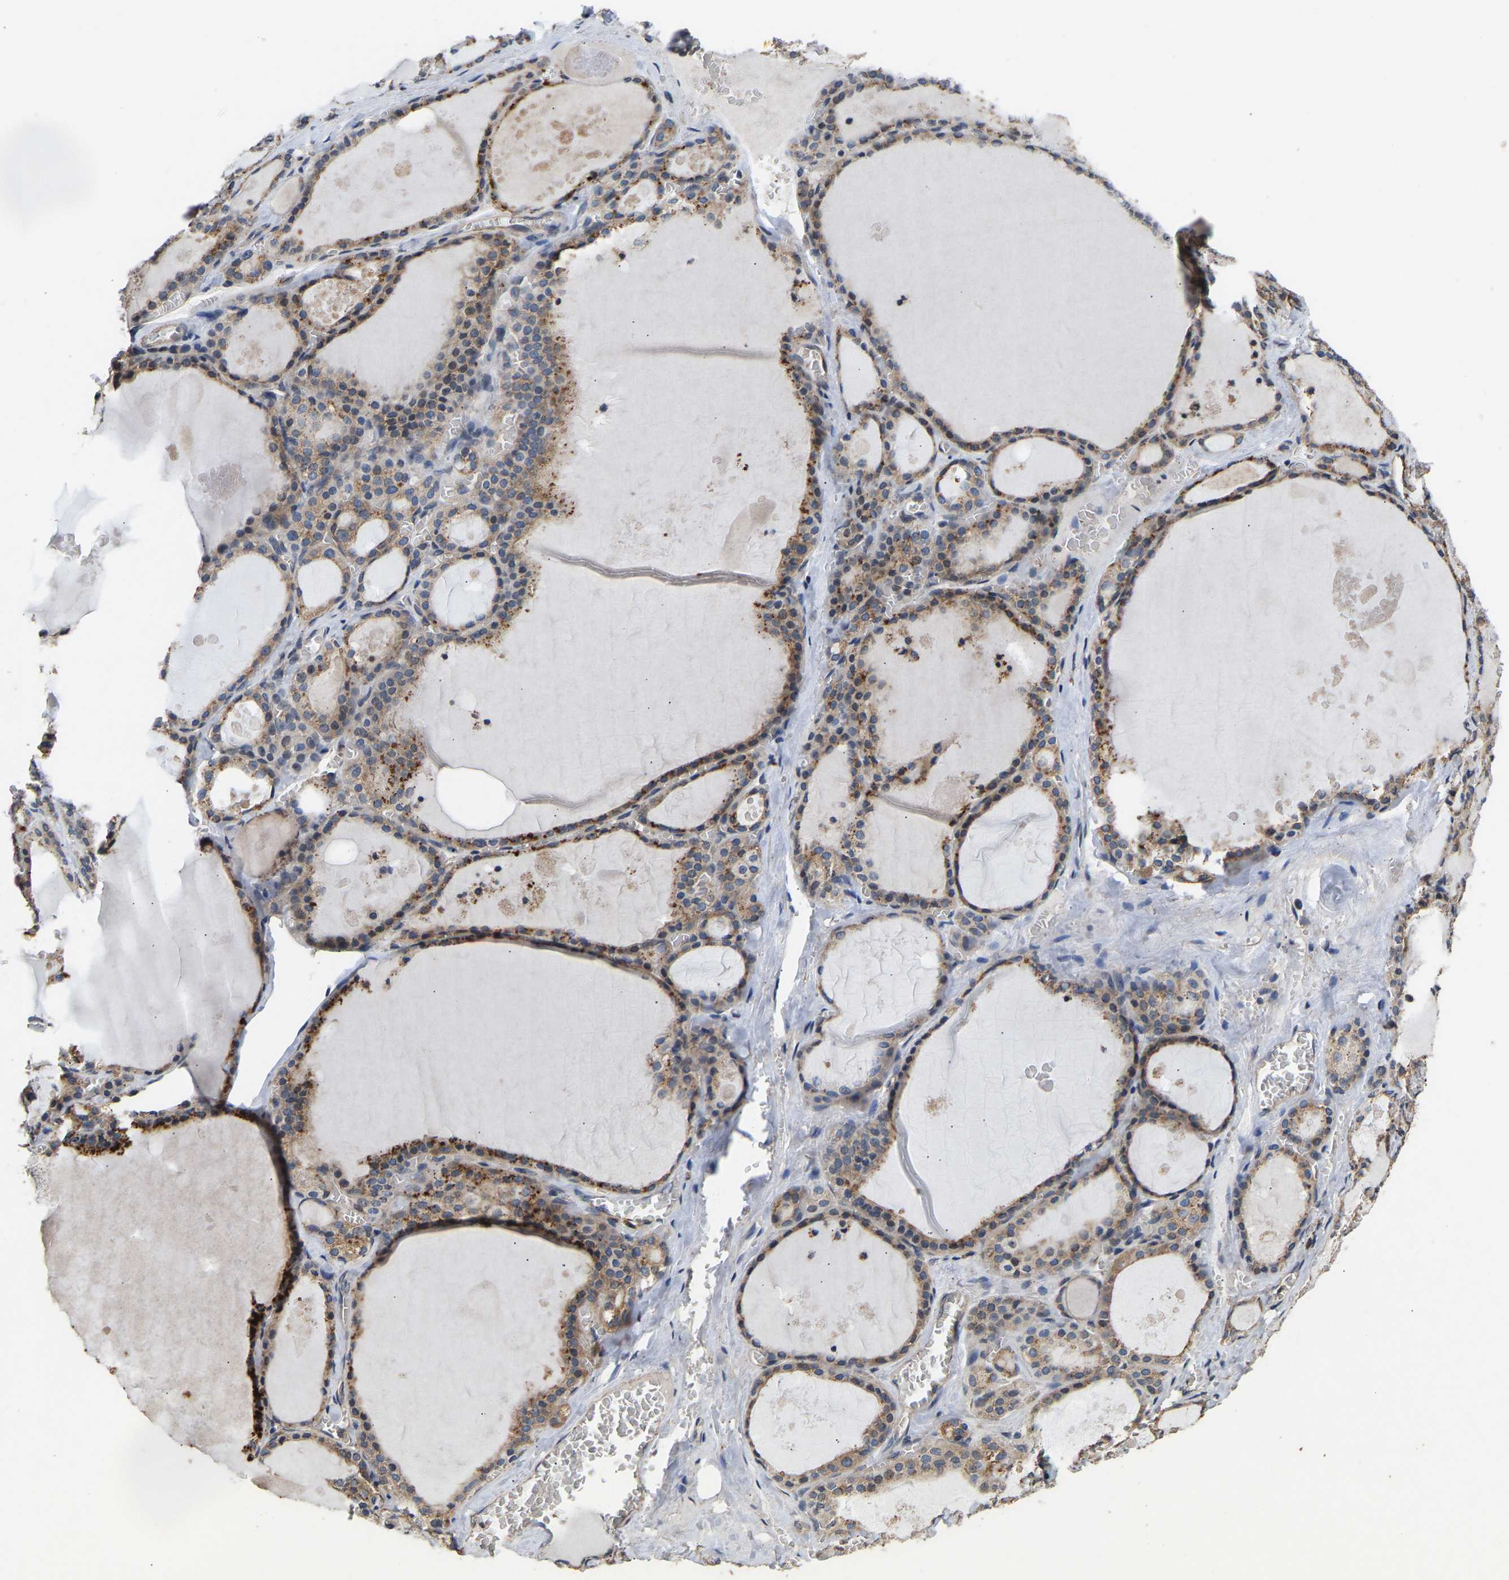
{"staining": {"intensity": "moderate", "quantity": ">75%", "location": "cytoplasmic/membranous"}, "tissue": "thyroid gland", "cell_type": "Glandular cells", "image_type": "normal", "snomed": [{"axis": "morphology", "description": "Normal tissue, NOS"}, {"axis": "topography", "description": "Thyroid gland"}], "caption": "Brown immunohistochemical staining in normal thyroid gland demonstrates moderate cytoplasmic/membranous positivity in approximately >75% of glandular cells.", "gene": "AIMP2", "patient": {"sex": "male", "age": 56}}